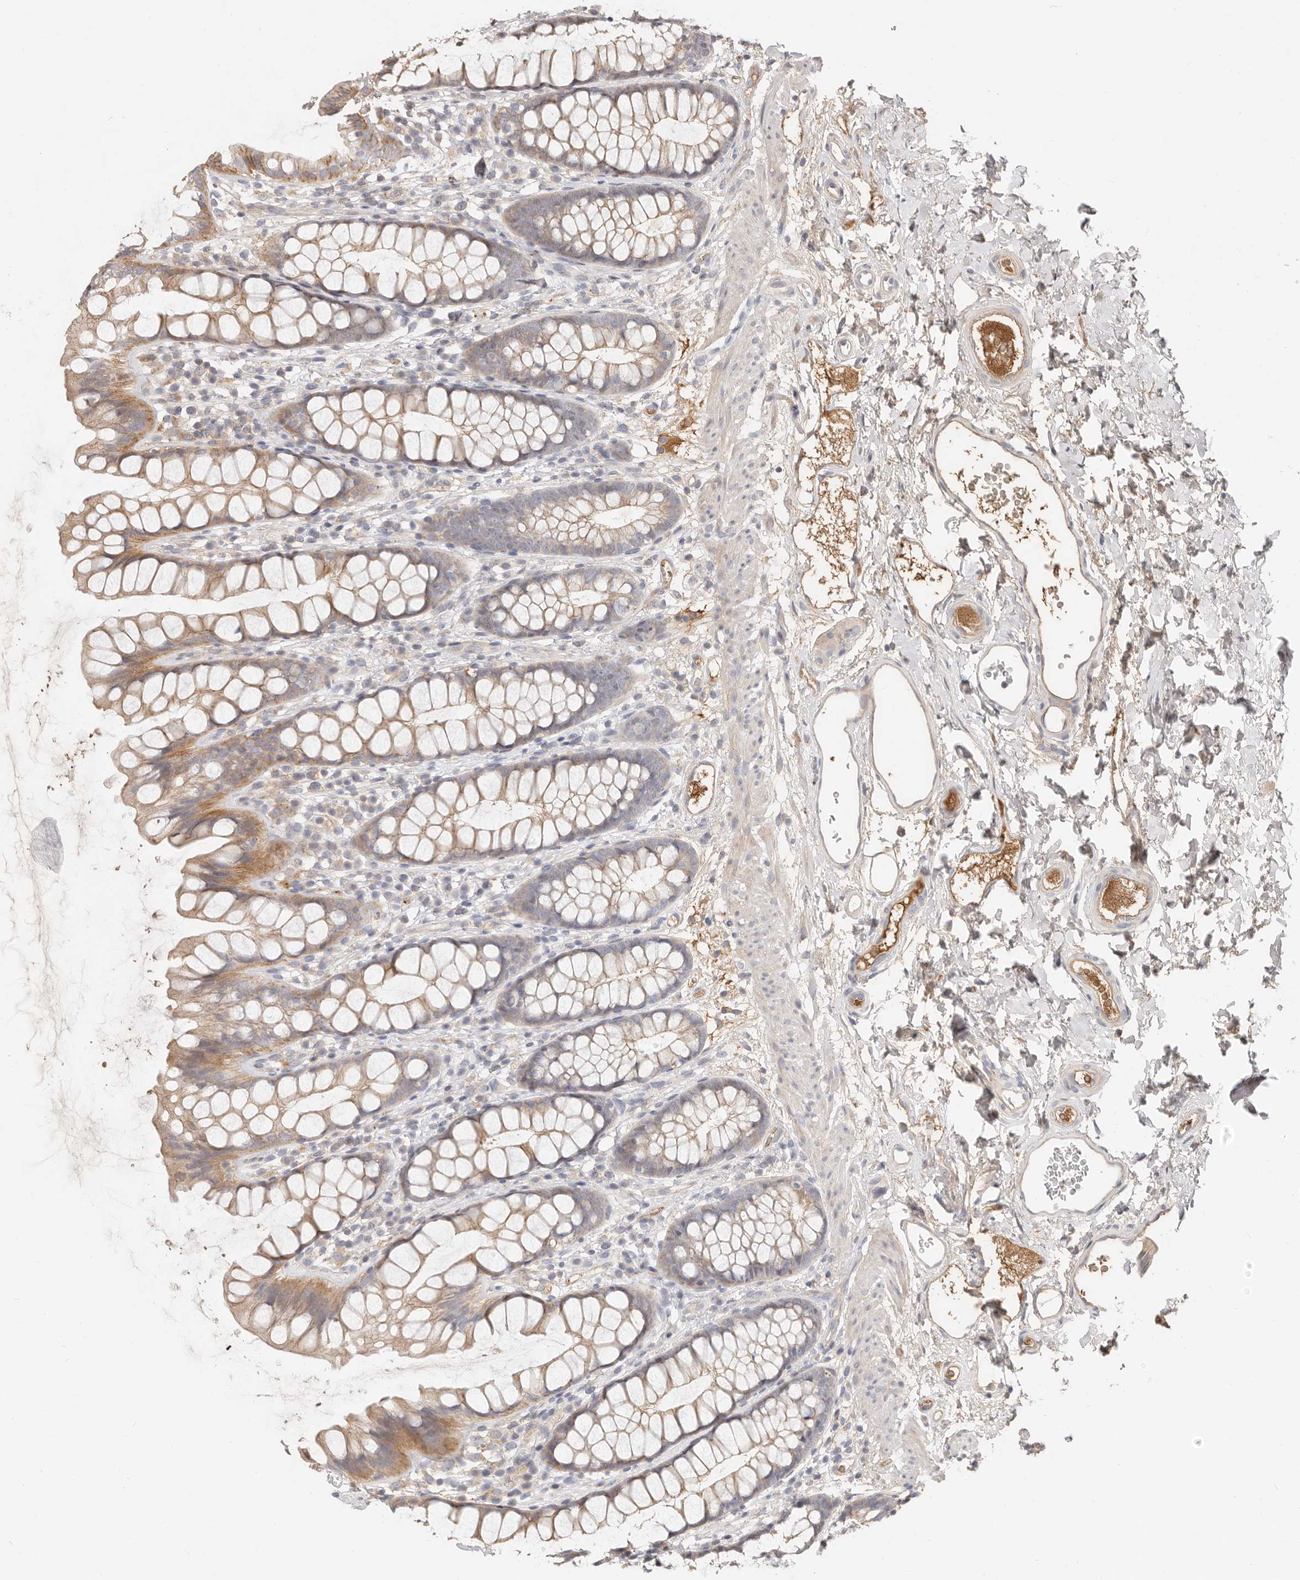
{"staining": {"intensity": "moderate", "quantity": ">75%", "location": "cytoplasmic/membranous"}, "tissue": "rectum", "cell_type": "Glandular cells", "image_type": "normal", "snomed": [{"axis": "morphology", "description": "Normal tissue, NOS"}, {"axis": "topography", "description": "Rectum"}], "caption": "Moderate cytoplasmic/membranous protein positivity is appreciated in about >75% of glandular cells in rectum.", "gene": "MTFR2", "patient": {"sex": "female", "age": 65}}